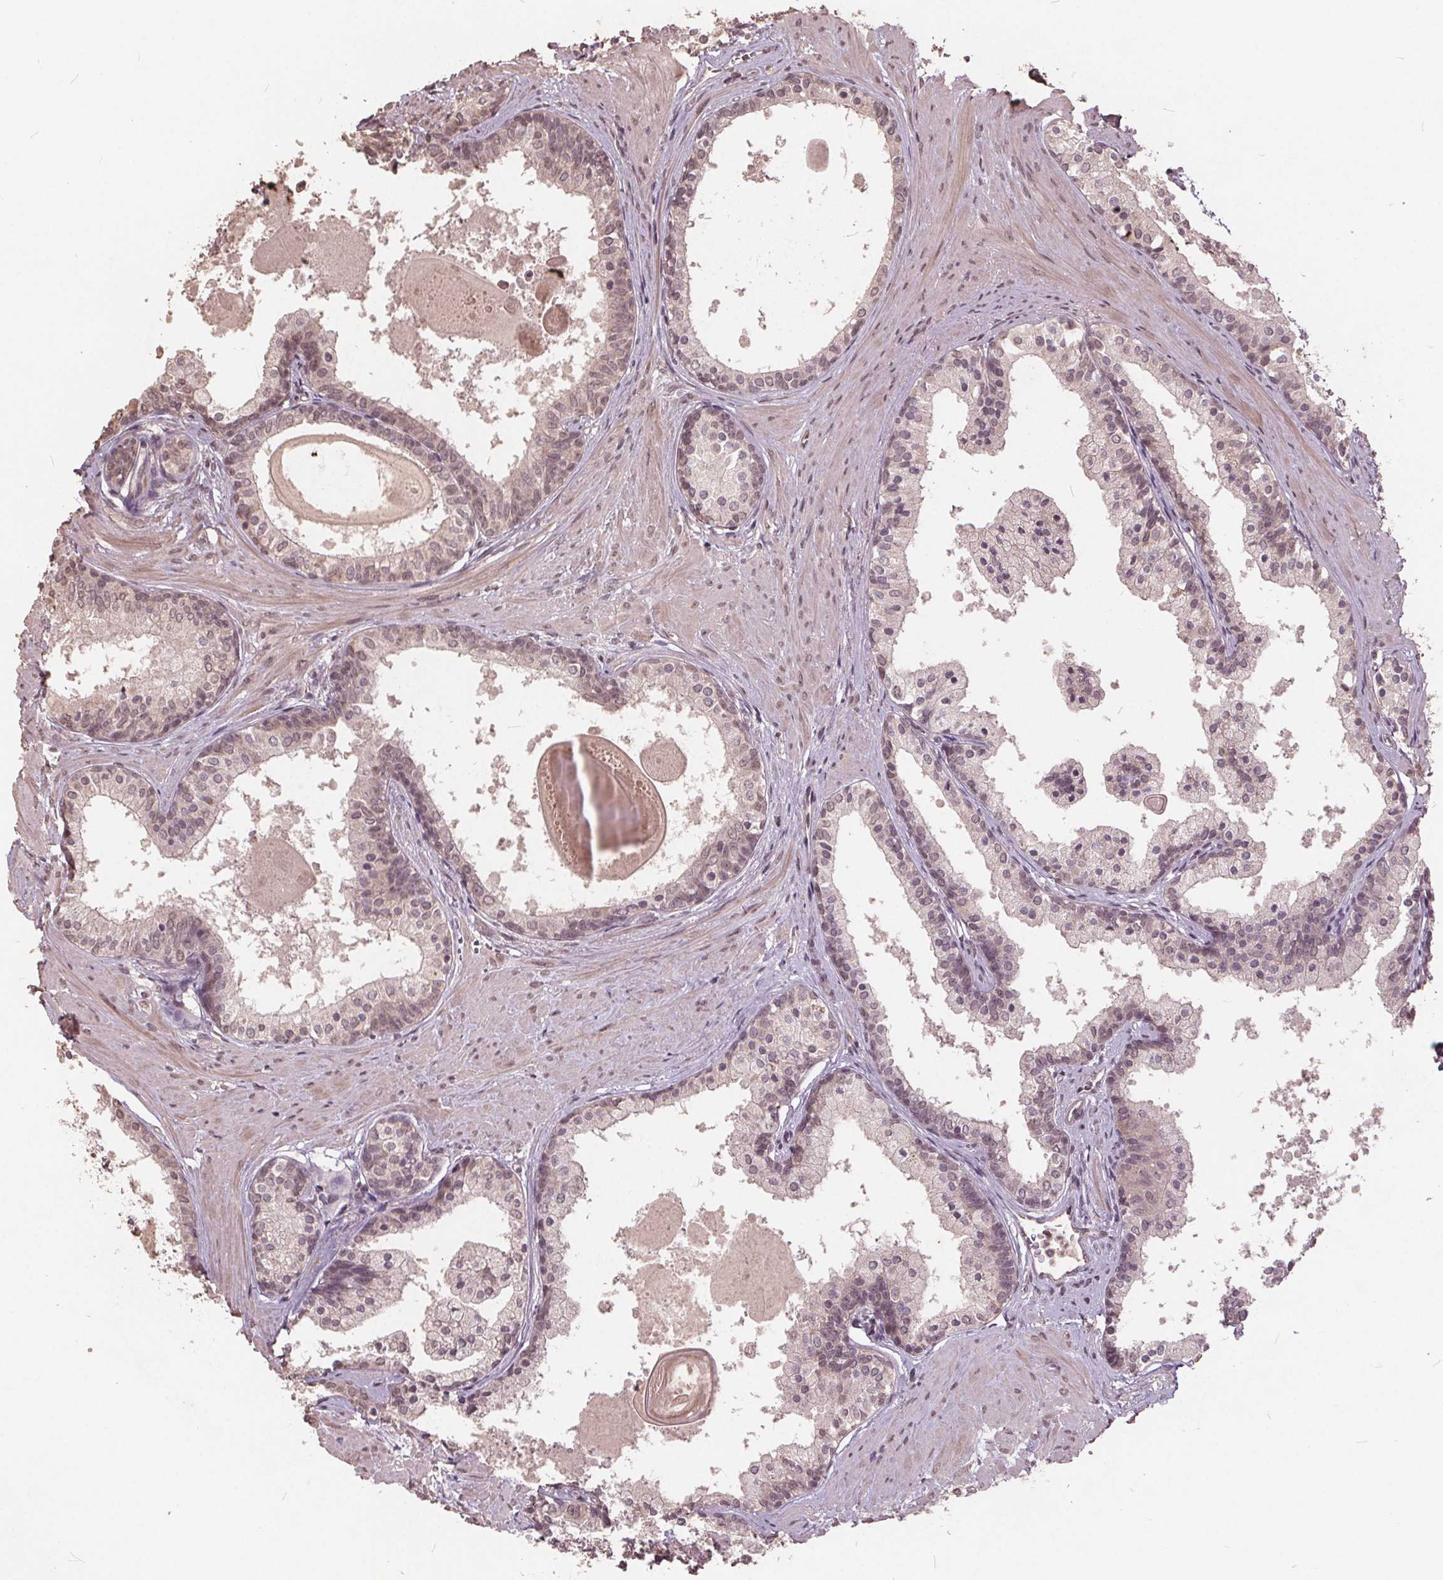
{"staining": {"intensity": "weak", "quantity": "25%-75%", "location": "cytoplasmic/membranous,nuclear"}, "tissue": "prostate", "cell_type": "Glandular cells", "image_type": "normal", "snomed": [{"axis": "morphology", "description": "Normal tissue, NOS"}, {"axis": "topography", "description": "Prostate"}], "caption": "A brown stain labels weak cytoplasmic/membranous,nuclear staining of a protein in glandular cells of benign prostate. (DAB (3,3'-diaminobenzidine) = brown stain, brightfield microscopy at high magnification).", "gene": "DNMT3B", "patient": {"sex": "male", "age": 61}}